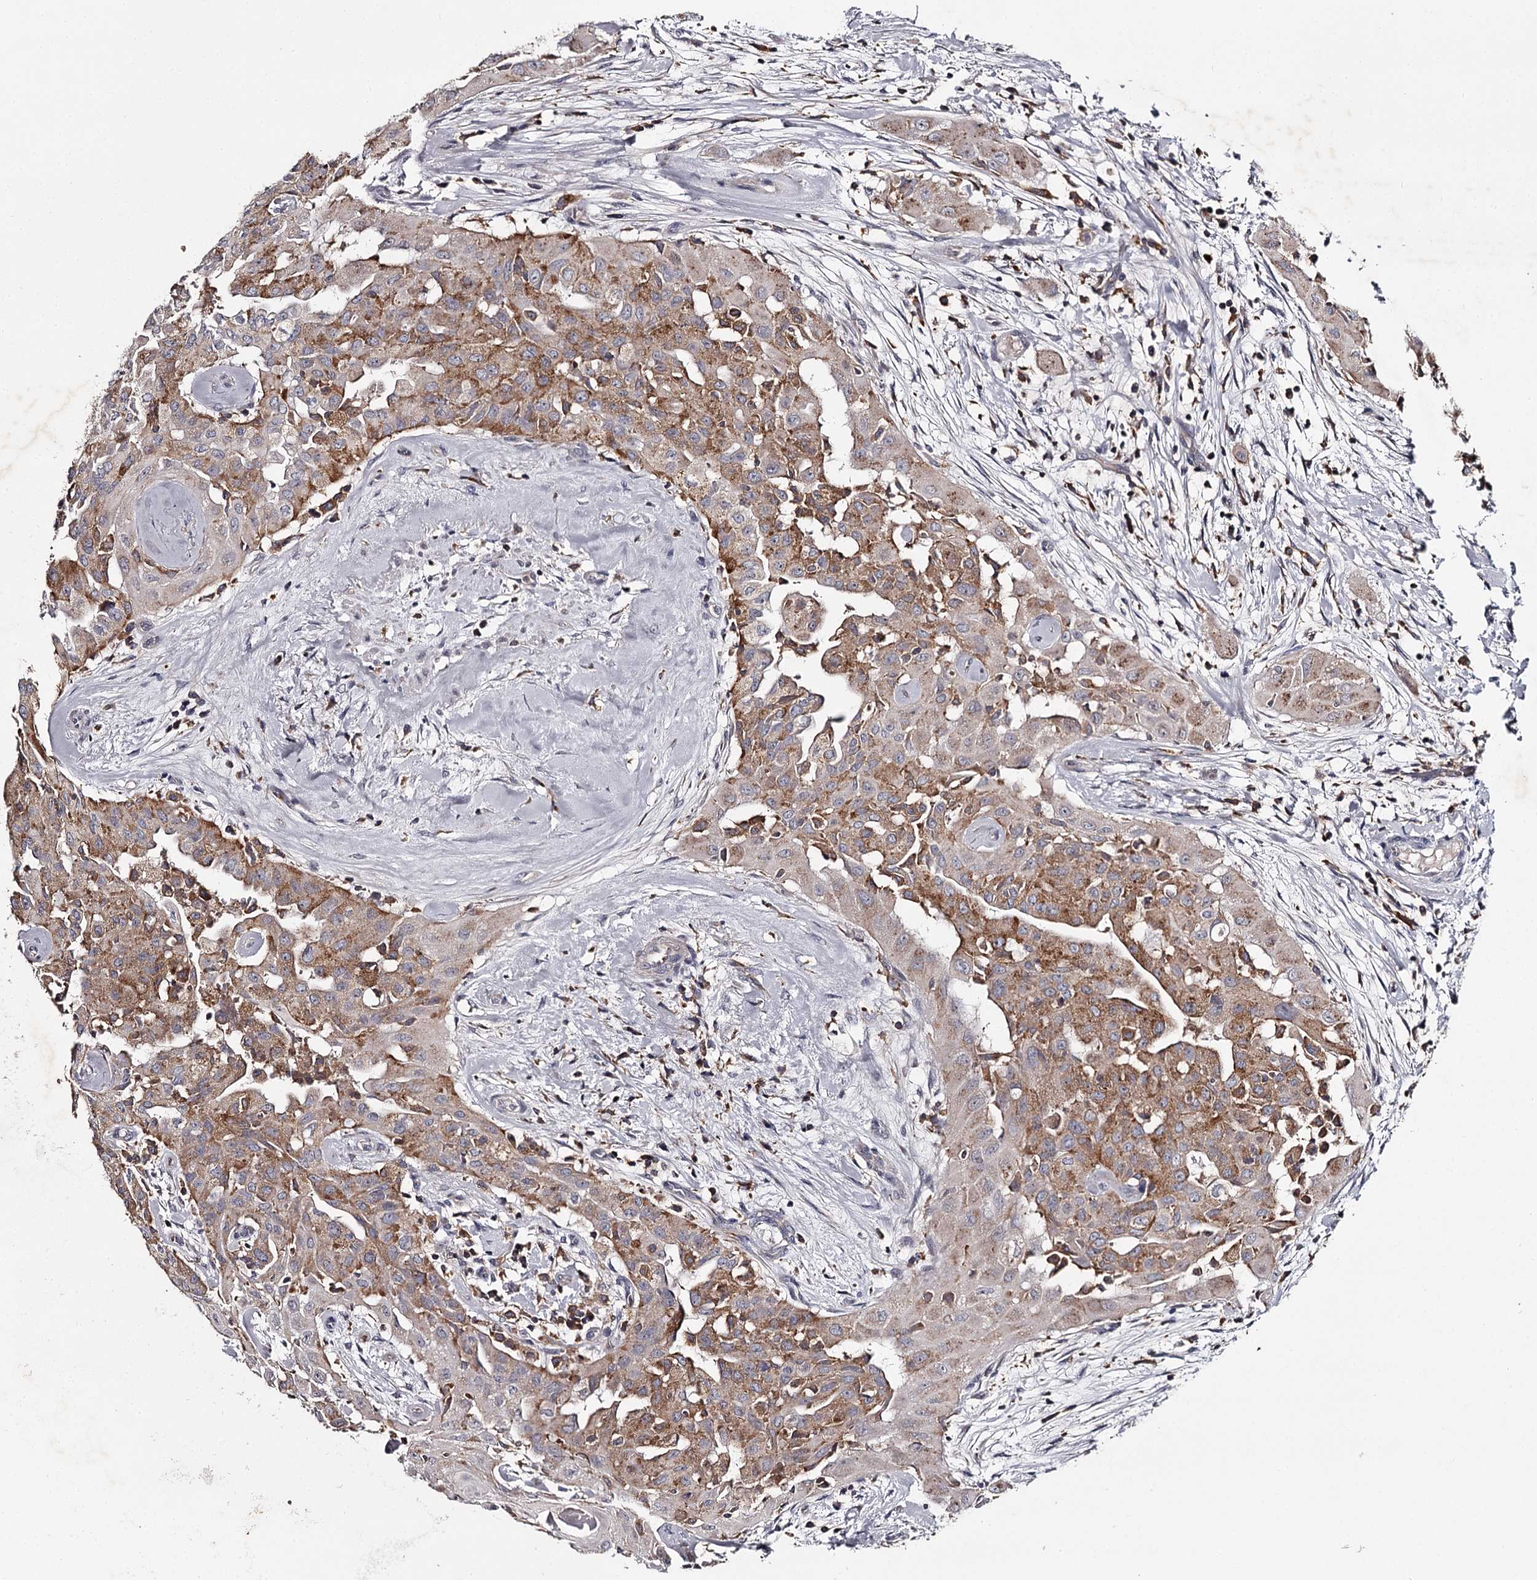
{"staining": {"intensity": "moderate", "quantity": "25%-75%", "location": "cytoplasmic/membranous"}, "tissue": "thyroid cancer", "cell_type": "Tumor cells", "image_type": "cancer", "snomed": [{"axis": "morphology", "description": "Papillary adenocarcinoma, NOS"}, {"axis": "topography", "description": "Thyroid gland"}], "caption": "About 25%-75% of tumor cells in thyroid cancer demonstrate moderate cytoplasmic/membranous protein positivity as visualized by brown immunohistochemical staining.", "gene": "RASSF6", "patient": {"sex": "female", "age": 59}}